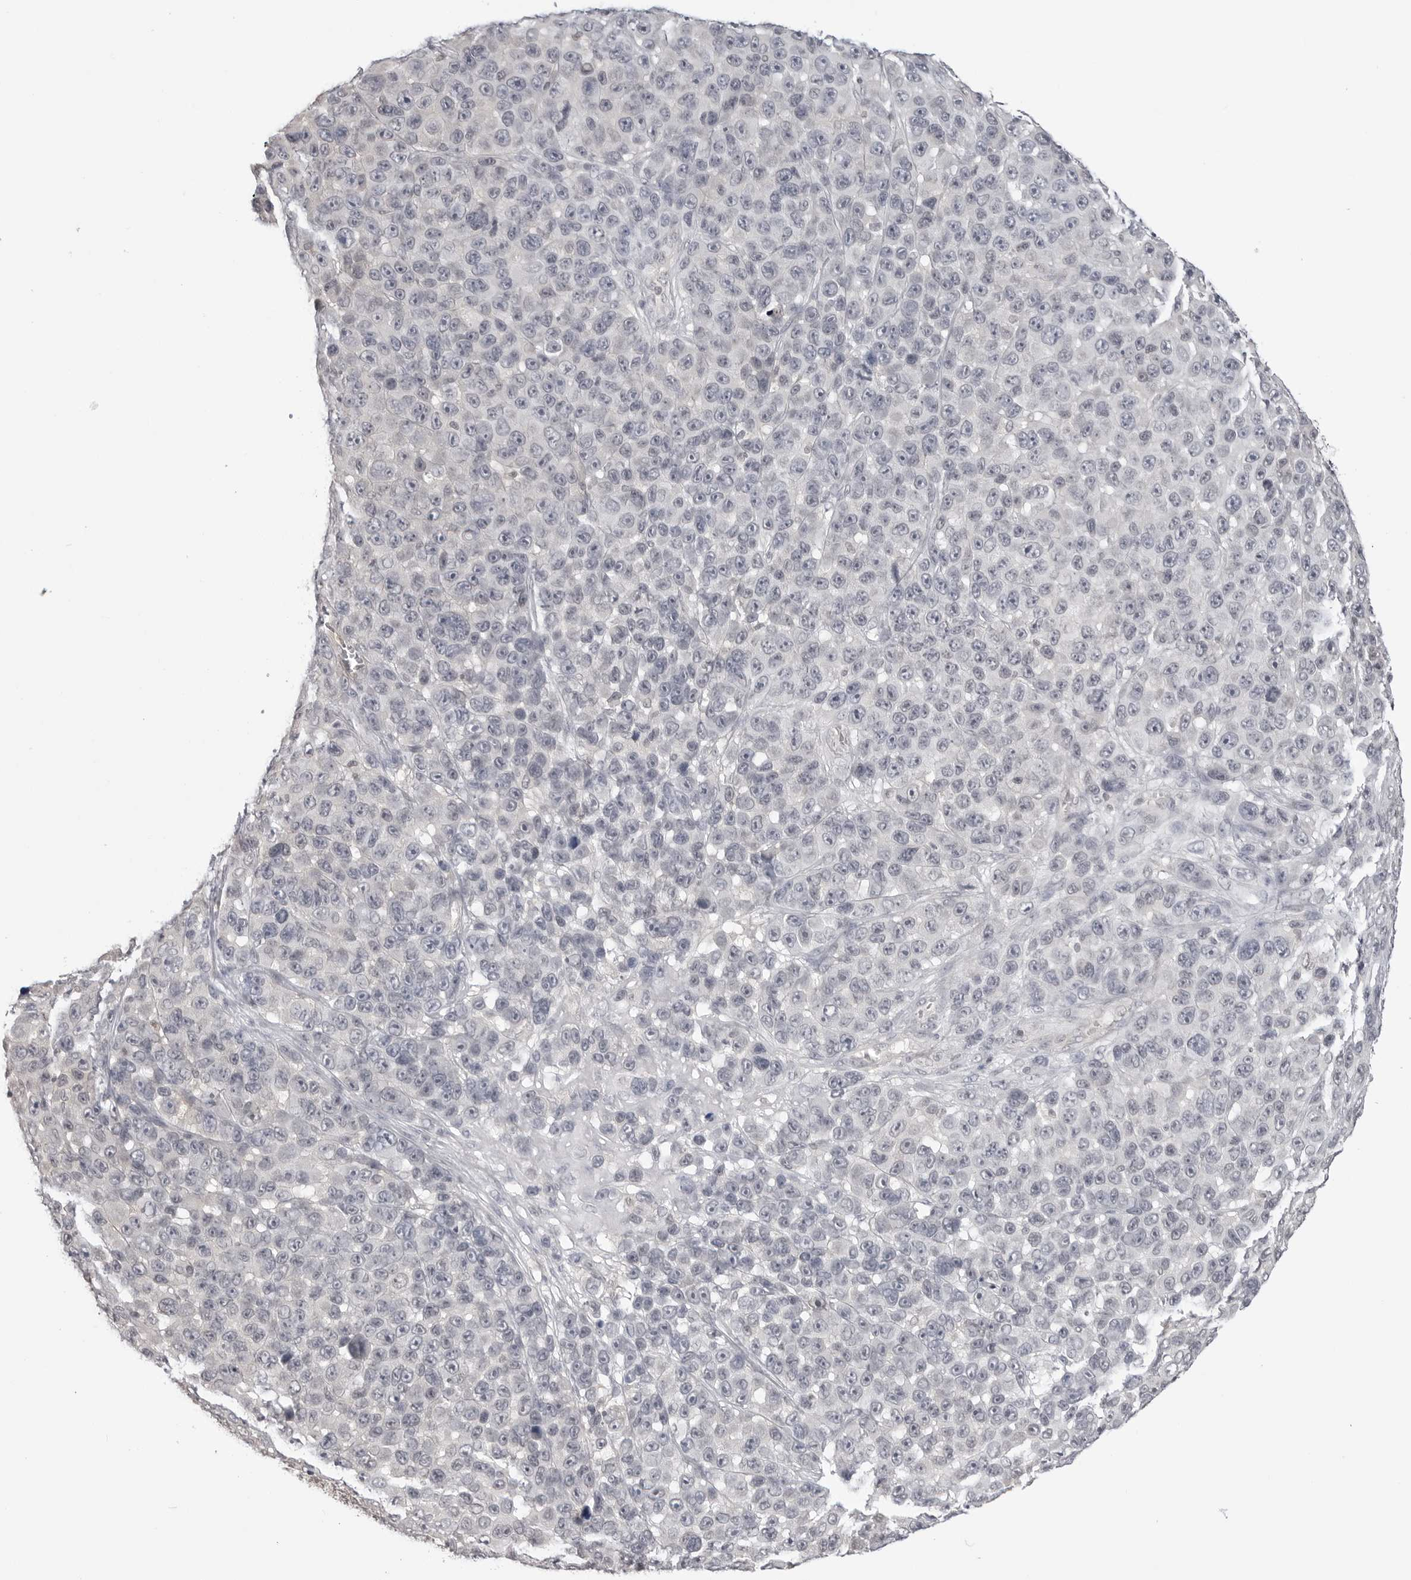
{"staining": {"intensity": "negative", "quantity": "none", "location": "none"}, "tissue": "melanoma", "cell_type": "Tumor cells", "image_type": "cancer", "snomed": [{"axis": "morphology", "description": "Malignant melanoma, NOS"}, {"axis": "topography", "description": "Skin"}], "caption": "IHC histopathology image of human melanoma stained for a protein (brown), which exhibits no positivity in tumor cells.", "gene": "YWHAG", "patient": {"sex": "male", "age": 53}}